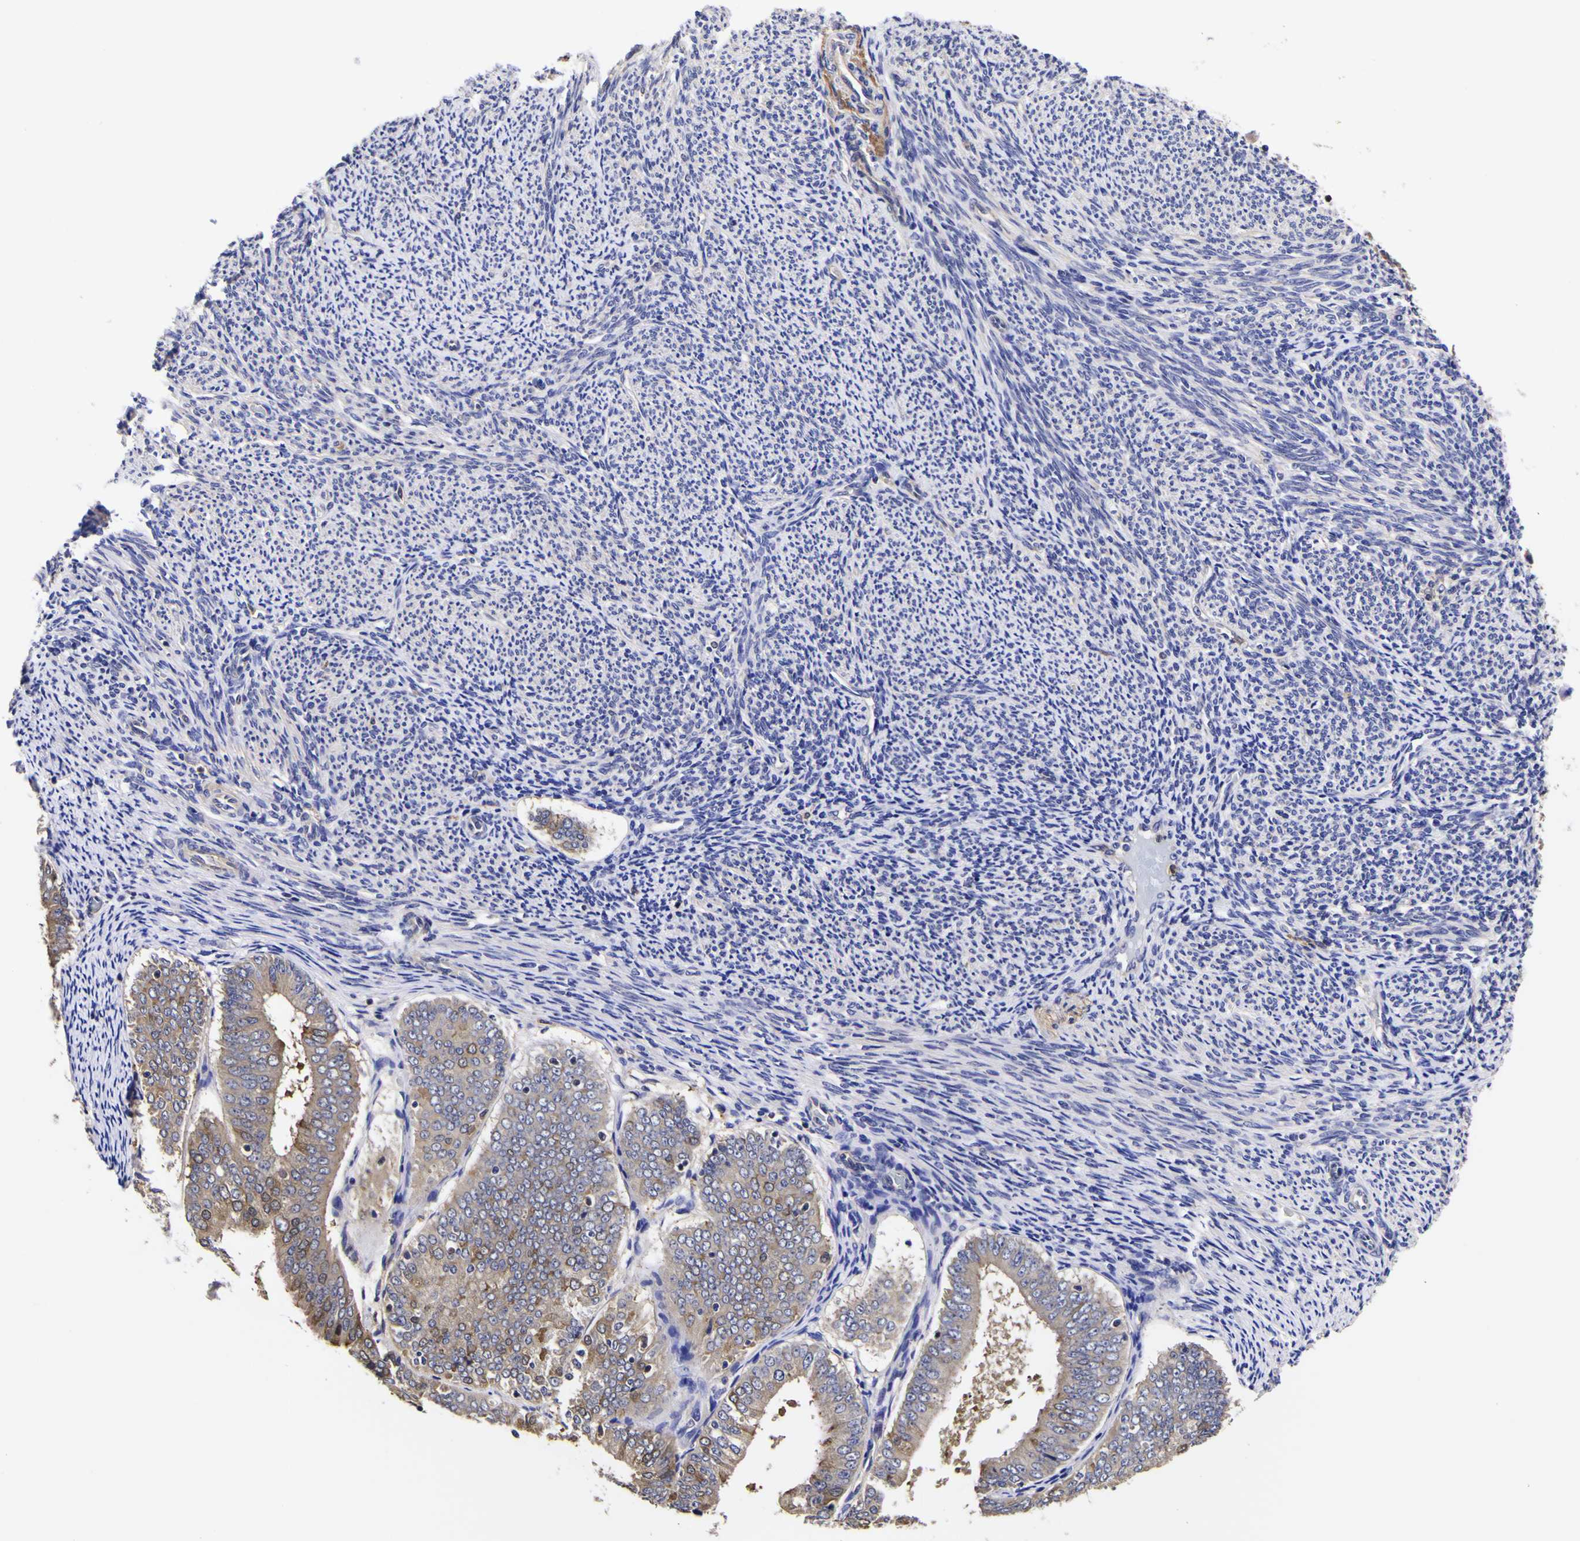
{"staining": {"intensity": "negative", "quantity": "none", "location": "none"}, "tissue": "endometrial cancer", "cell_type": "Tumor cells", "image_type": "cancer", "snomed": [{"axis": "morphology", "description": "Adenocarcinoma, NOS"}, {"axis": "topography", "description": "Endometrium"}], "caption": "Tumor cells show no significant protein expression in endometrial cancer.", "gene": "MAPK14", "patient": {"sex": "female", "age": 63}}